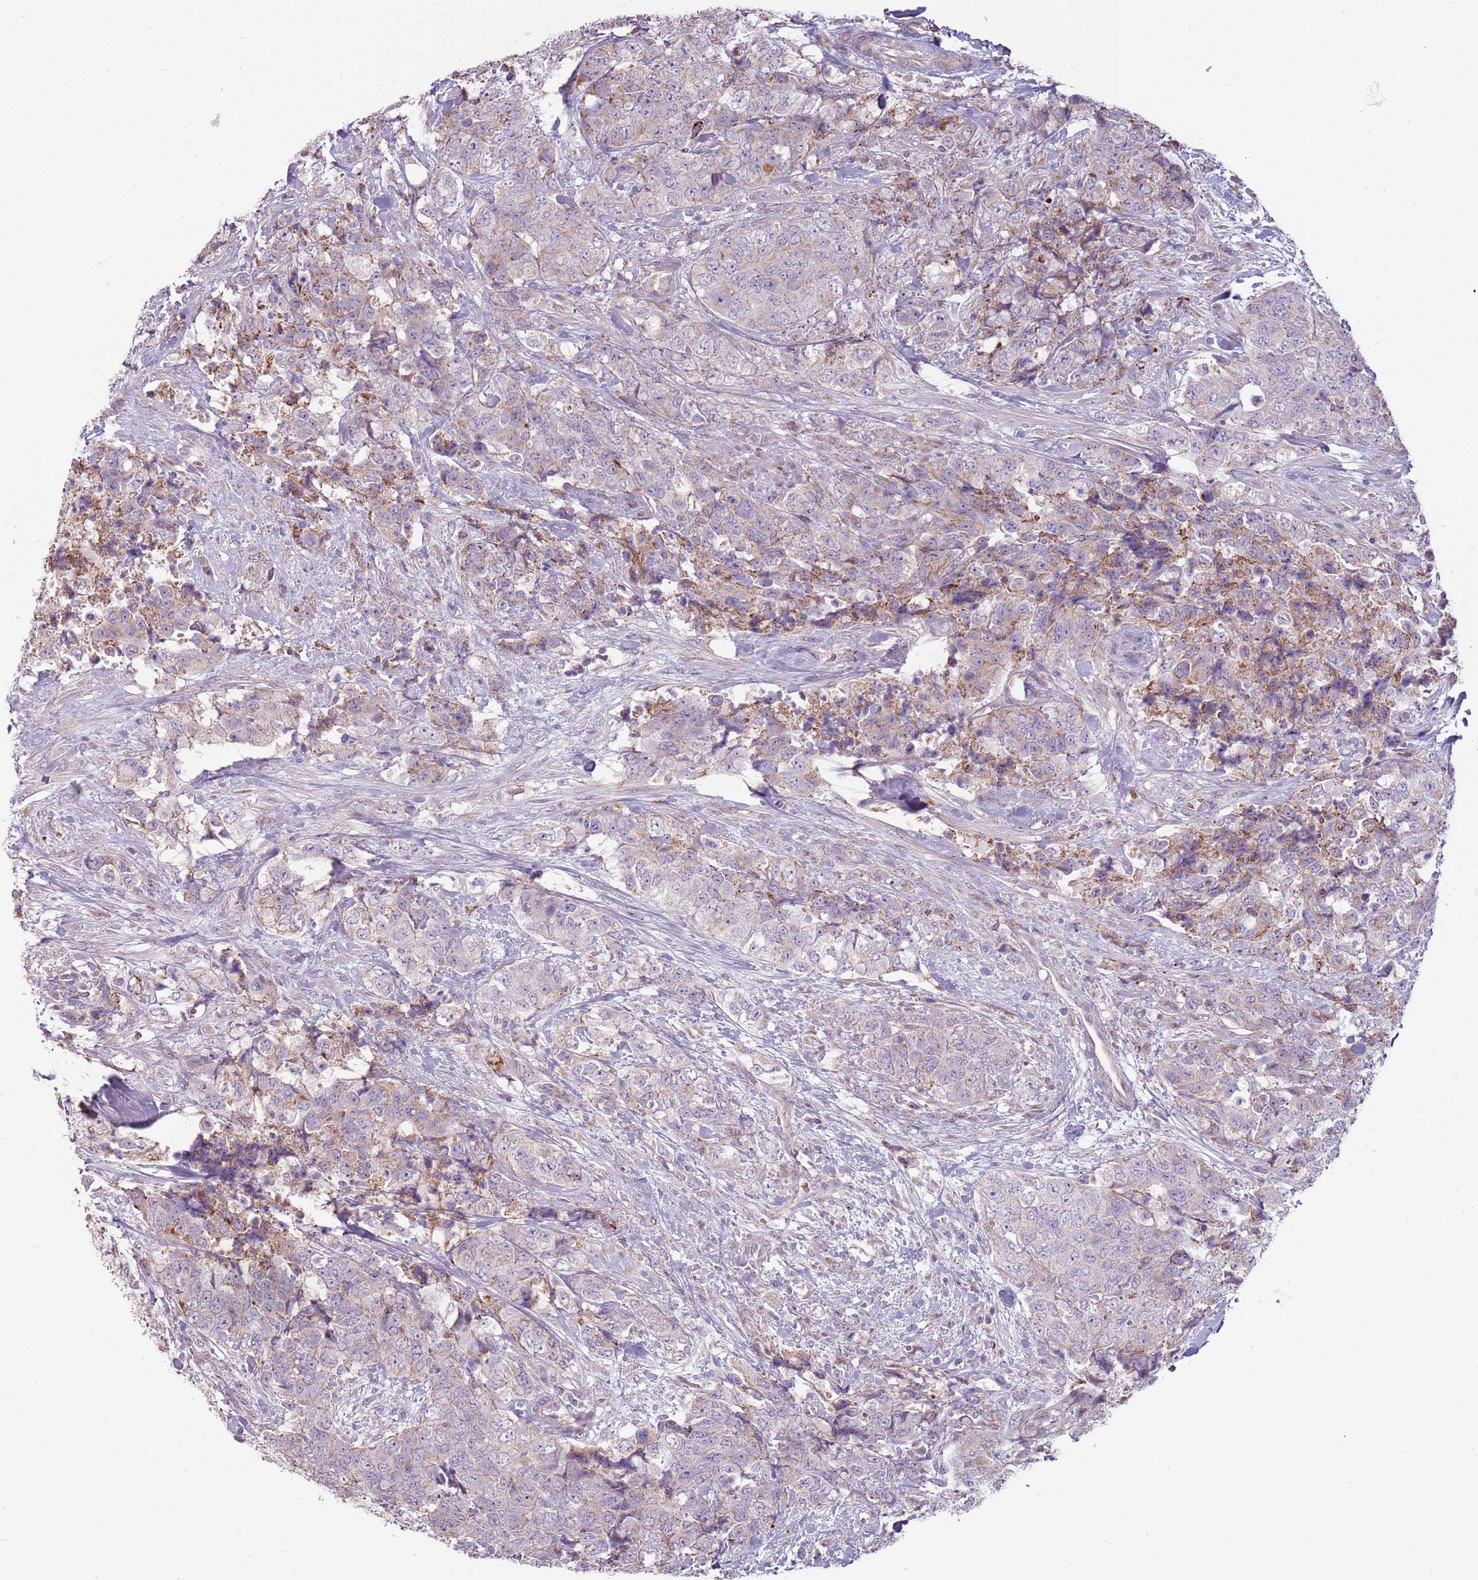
{"staining": {"intensity": "moderate", "quantity": "<25%", "location": "cytoplasmic/membranous"}, "tissue": "urothelial cancer", "cell_type": "Tumor cells", "image_type": "cancer", "snomed": [{"axis": "morphology", "description": "Urothelial carcinoma, High grade"}, {"axis": "topography", "description": "Urinary bladder"}], "caption": "High-power microscopy captured an immunohistochemistry micrograph of urothelial carcinoma (high-grade), revealing moderate cytoplasmic/membranous staining in approximately <25% of tumor cells.", "gene": "ZNF530", "patient": {"sex": "female", "age": 78}}